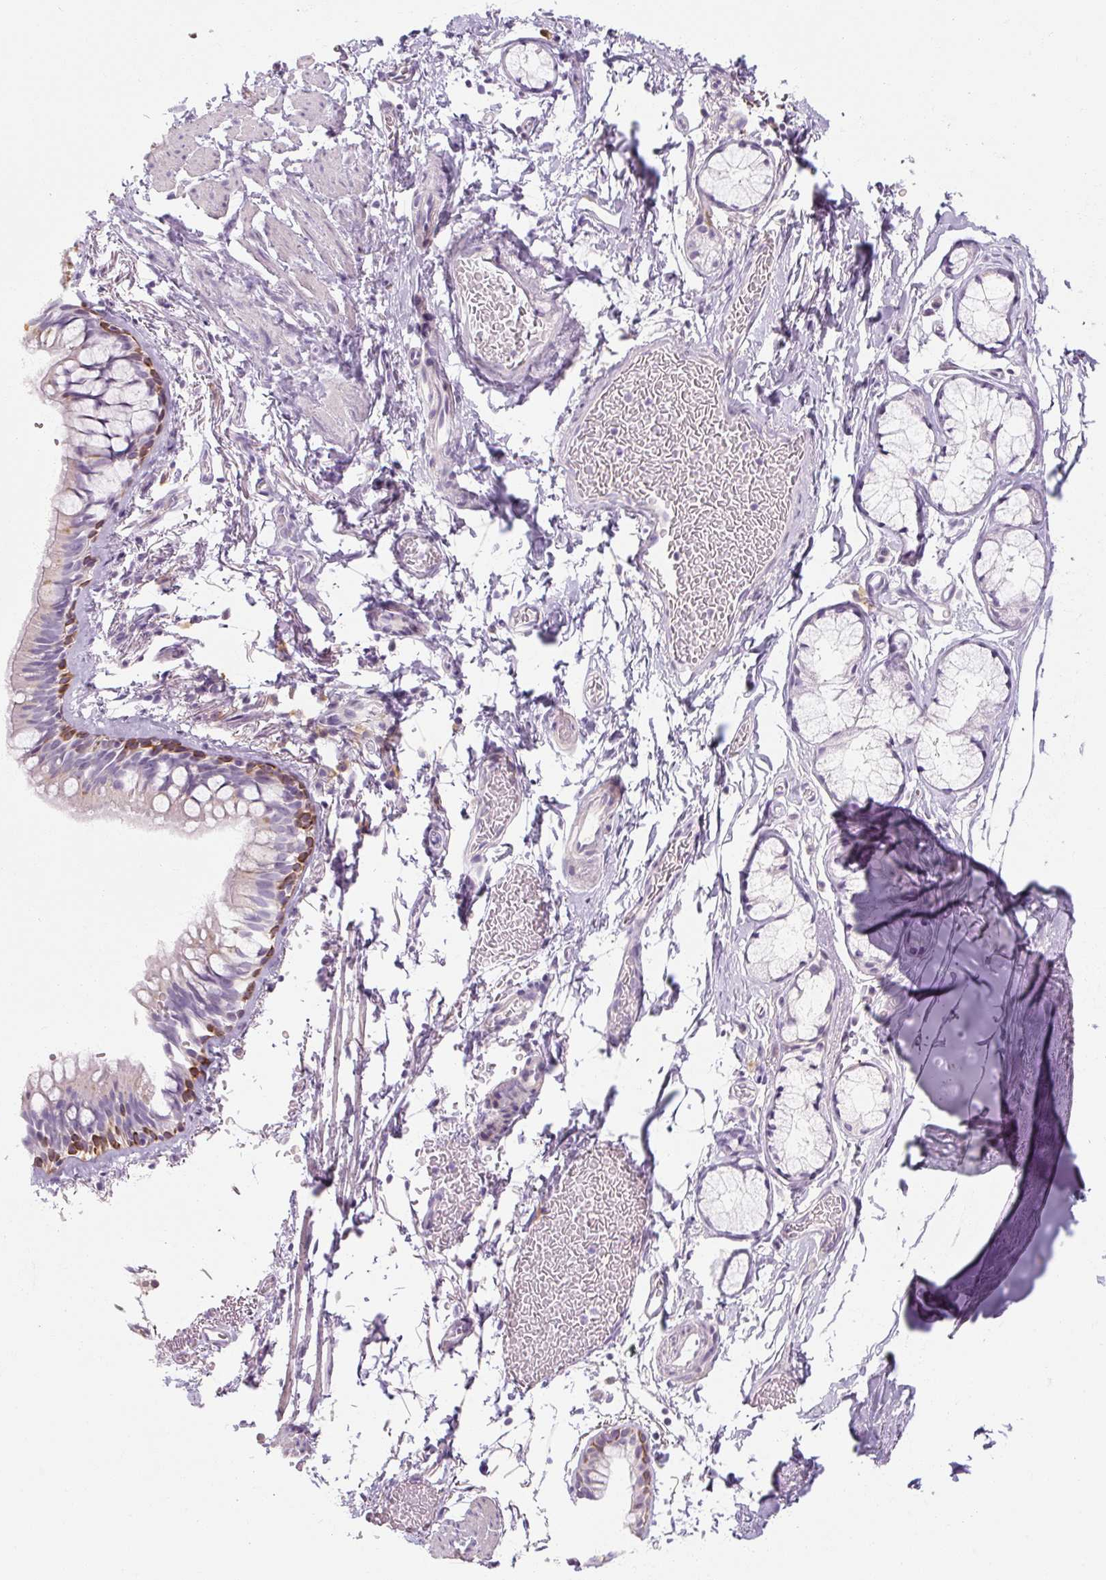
{"staining": {"intensity": "strong", "quantity": "<25%", "location": "cytoplasmic/membranous"}, "tissue": "bronchus", "cell_type": "Respiratory epithelial cells", "image_type": "normal", "snomed": [{"axis": "morphology", "description": "Normal tissue, NOS"}, {"axis": "topography", "description": "Bronchus"}], "caption": "This photomicrograph exhibits unremarkable bronchus stained with IHC to label a protein in brown. The cytoplasmic/membranous of respiratory epithelial cells show strong positivity for the protein. Nuclei are counter-stained blue.", "gene": "NFE2L3", "patient": {"sex": "male", "age": 67}}